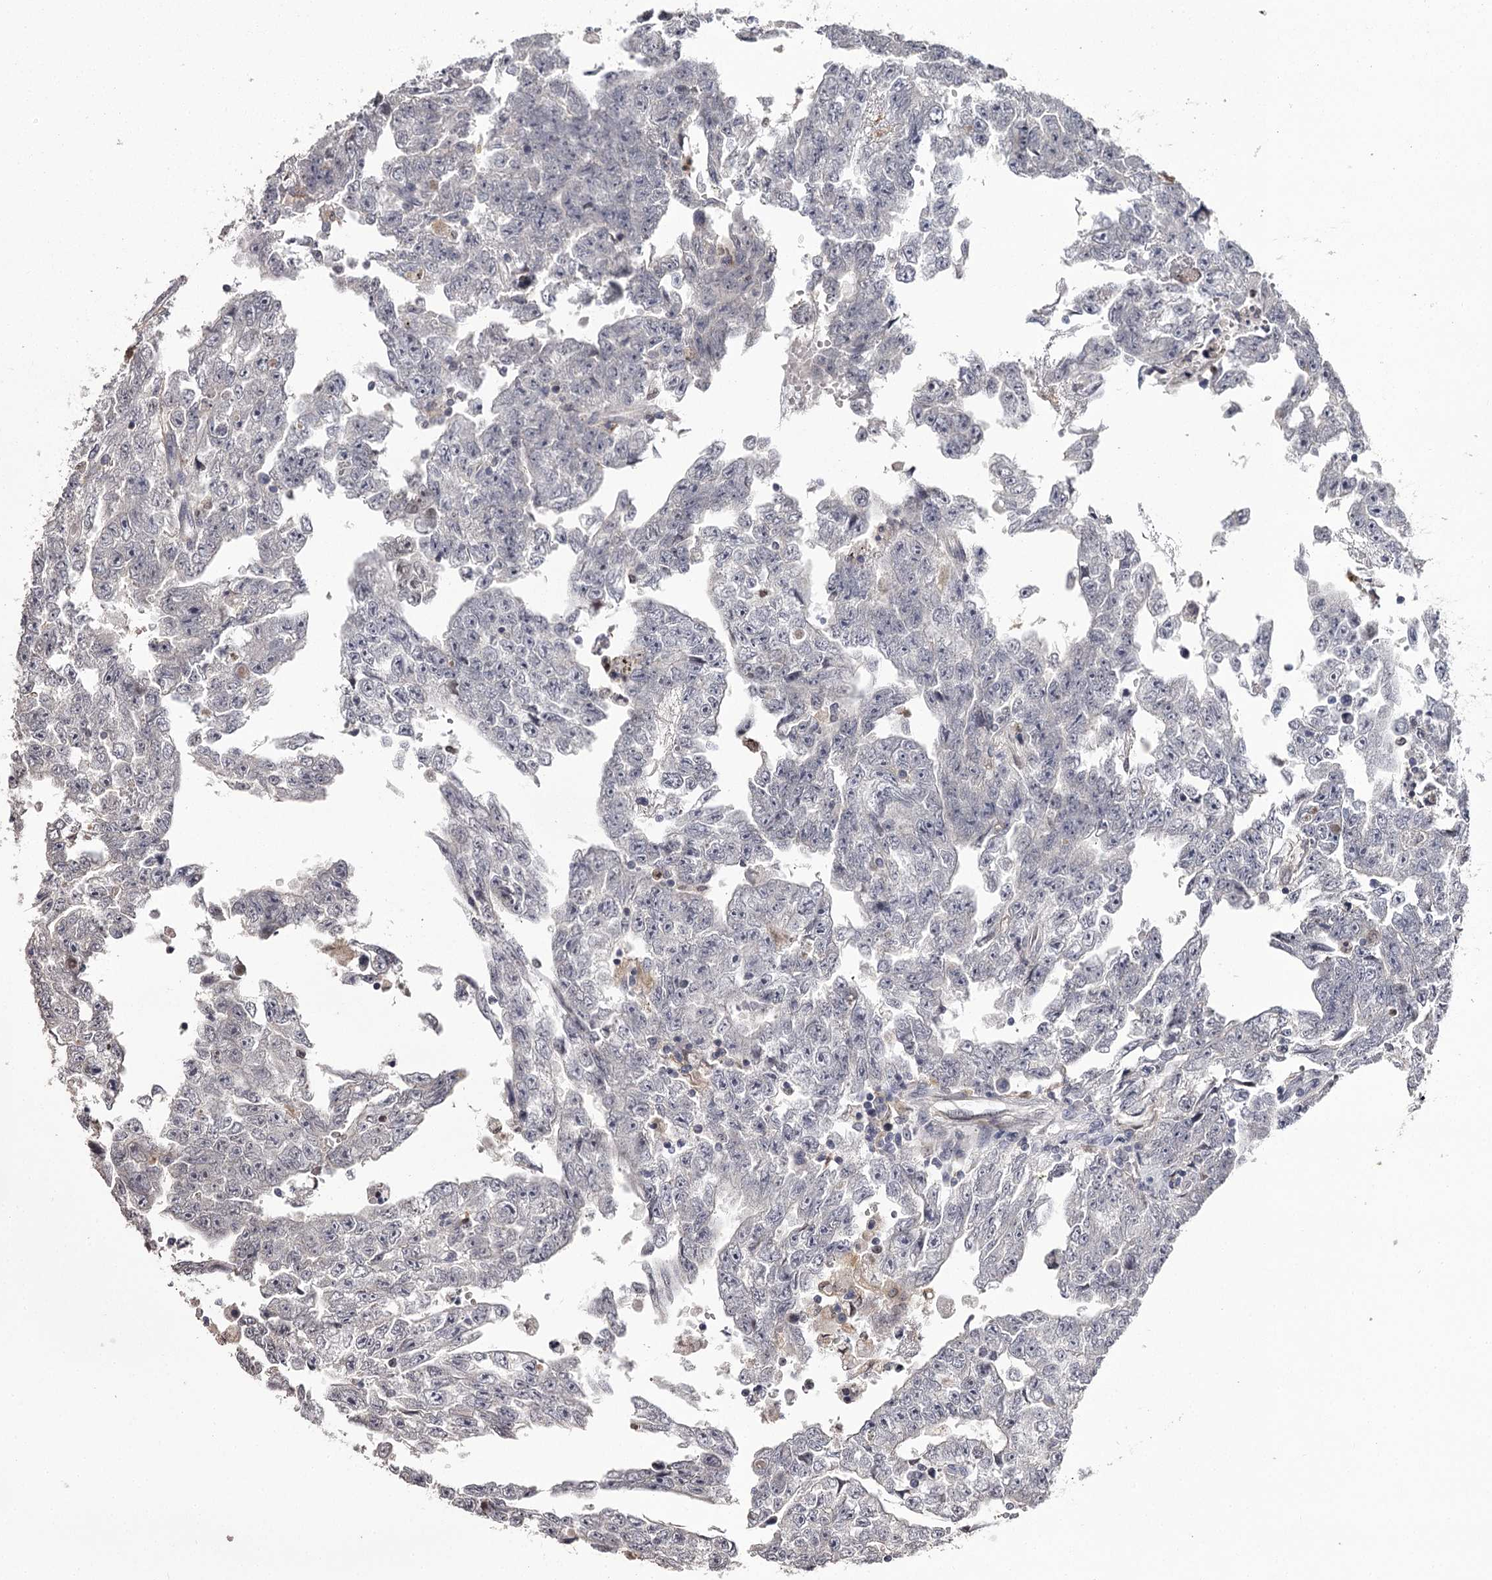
{"staining": {"intensity": "negative", "quantity": "none", "location": "none"}, "tissue": "testis cancer", "cell_type": "Tumor cells", "image_type": "cancer", "snomed": [{"axis": "morphology", "description": "Carcinoma, Embryonal, NOS"}, {"axis": "topography", "description": "Testis"}], "caption": "Immunohistochemistry image of neoplastic tissue: human embryonal carcinoma (testis) stained with DAB exhibits no significant protein staining in tumor cells. (DAB immunohistochemistry visualized using brightfield microscopy, high magnification).", "gene": "SLC32A1", "patient": {"sex": "male", "age": 25}}